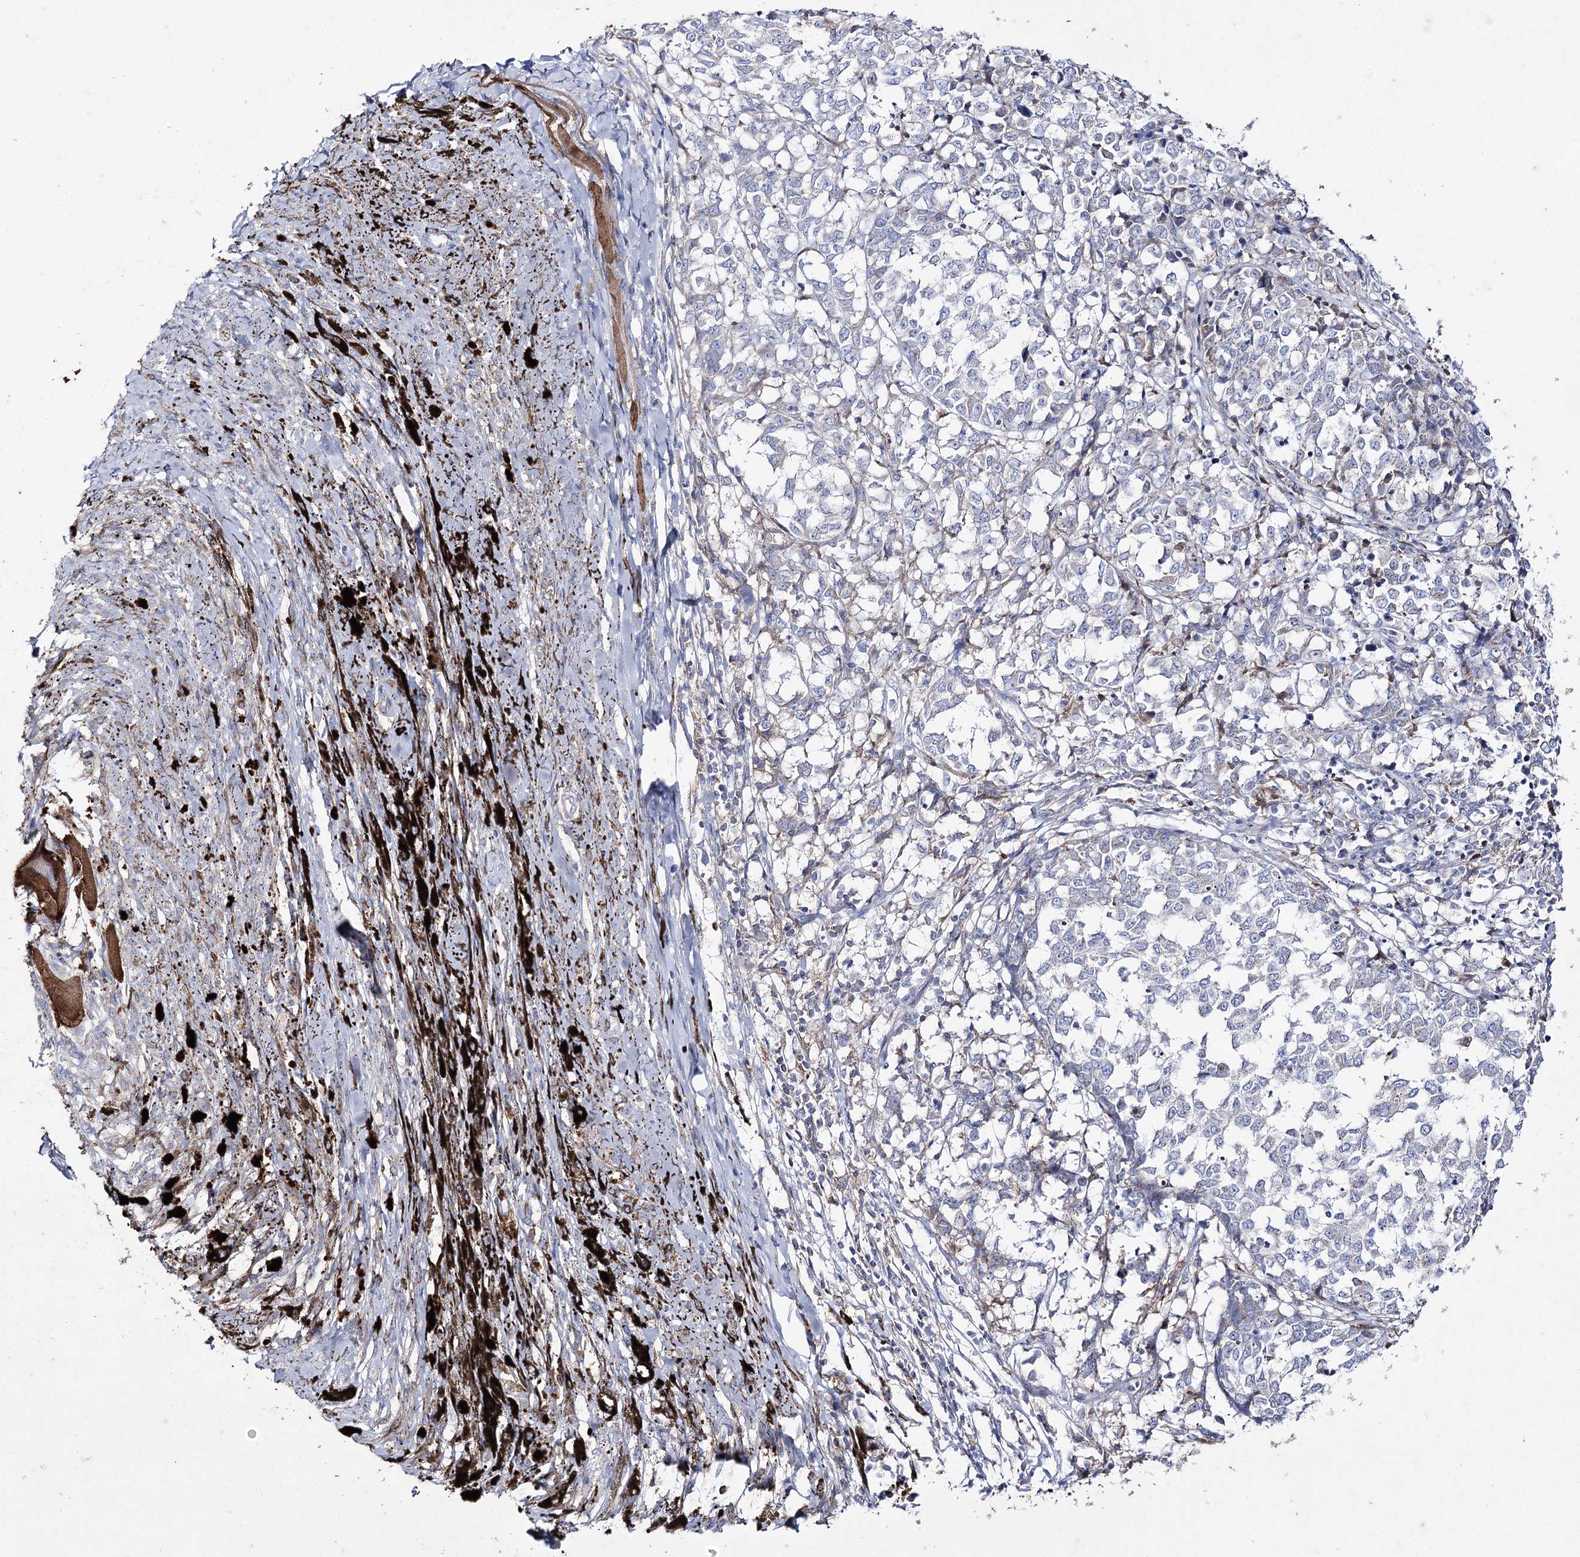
{"staining": {"intensity": "negative", "quantity": "none", "location": "none"}, "tissue": "melanoma", "cell_type": "Tumor cells", "image_type": "cancer", "snomed": [{"axis": "morphology", "description": "Malignant melanoma, NOS"}, {"axis": "topography", "description": "Skin"}], "caption": "Micrograph shows no significant protein expression in tumor cells of malignant melanoma. (DAB (3,3'-diaminobenzidine) immunohistochemistry visualized using brightfield microscopy, high magnification).", "gene": "NAGLU", "patient": {"sex": "female", "age": 72}}